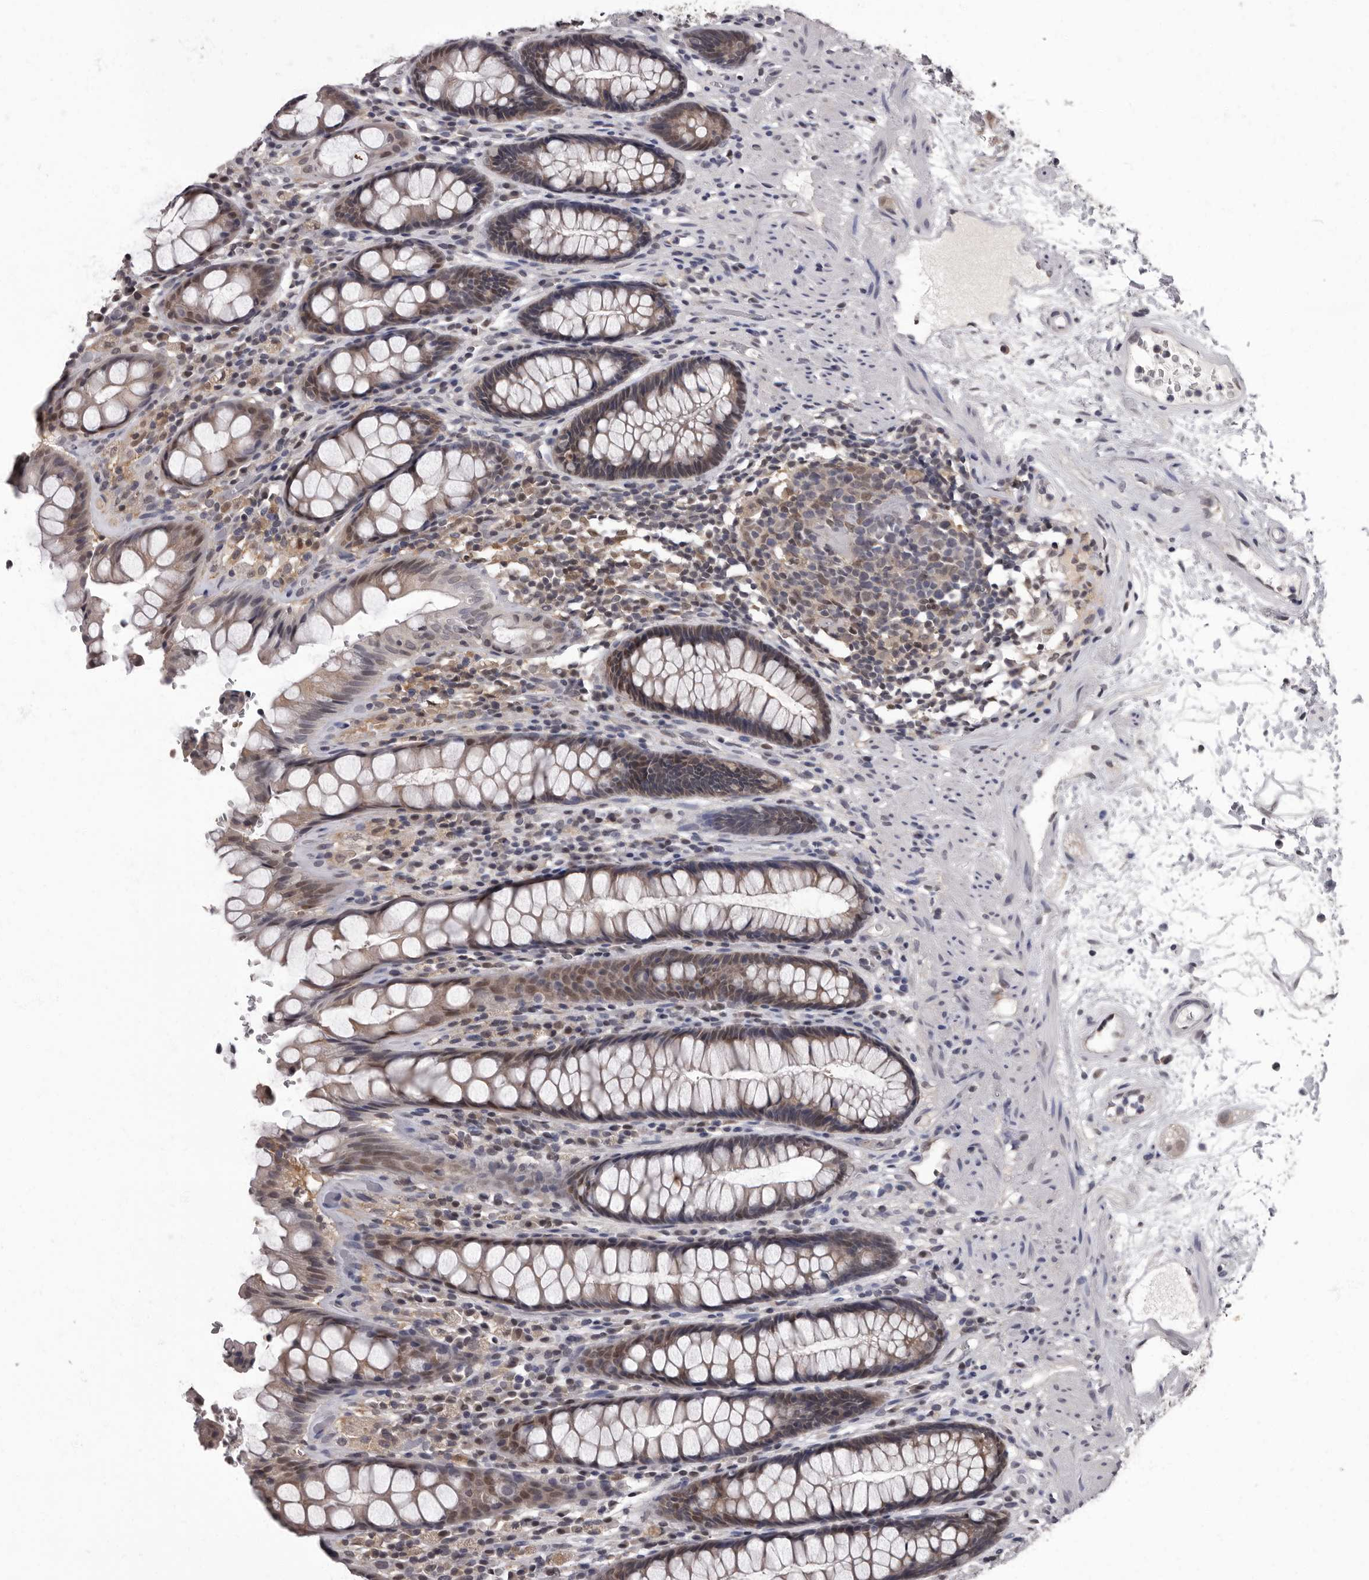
{"staining": {"intensity": "moderate", "quantity": "25%-75%", "location": "cytoplasmic/membranous,nuclear"}, "tissue": "rectum", "cell_type": "Glandular cells", "image_type": "normal", "snomed": [{"axis": "morphology", "description": "Normal tissue, NOS"}, {"axis": "topography", "description": "Rectum"}], "caption": "Moderate cytoplasmic/membranous,nuclear positivity for a protein is present in approximately 25%-75% of glandular cells of unremarkable rectum using immunohistochemistry (IHC).", "gene": "C1orf50", "patient": {"sex": "male", "age": 64}}